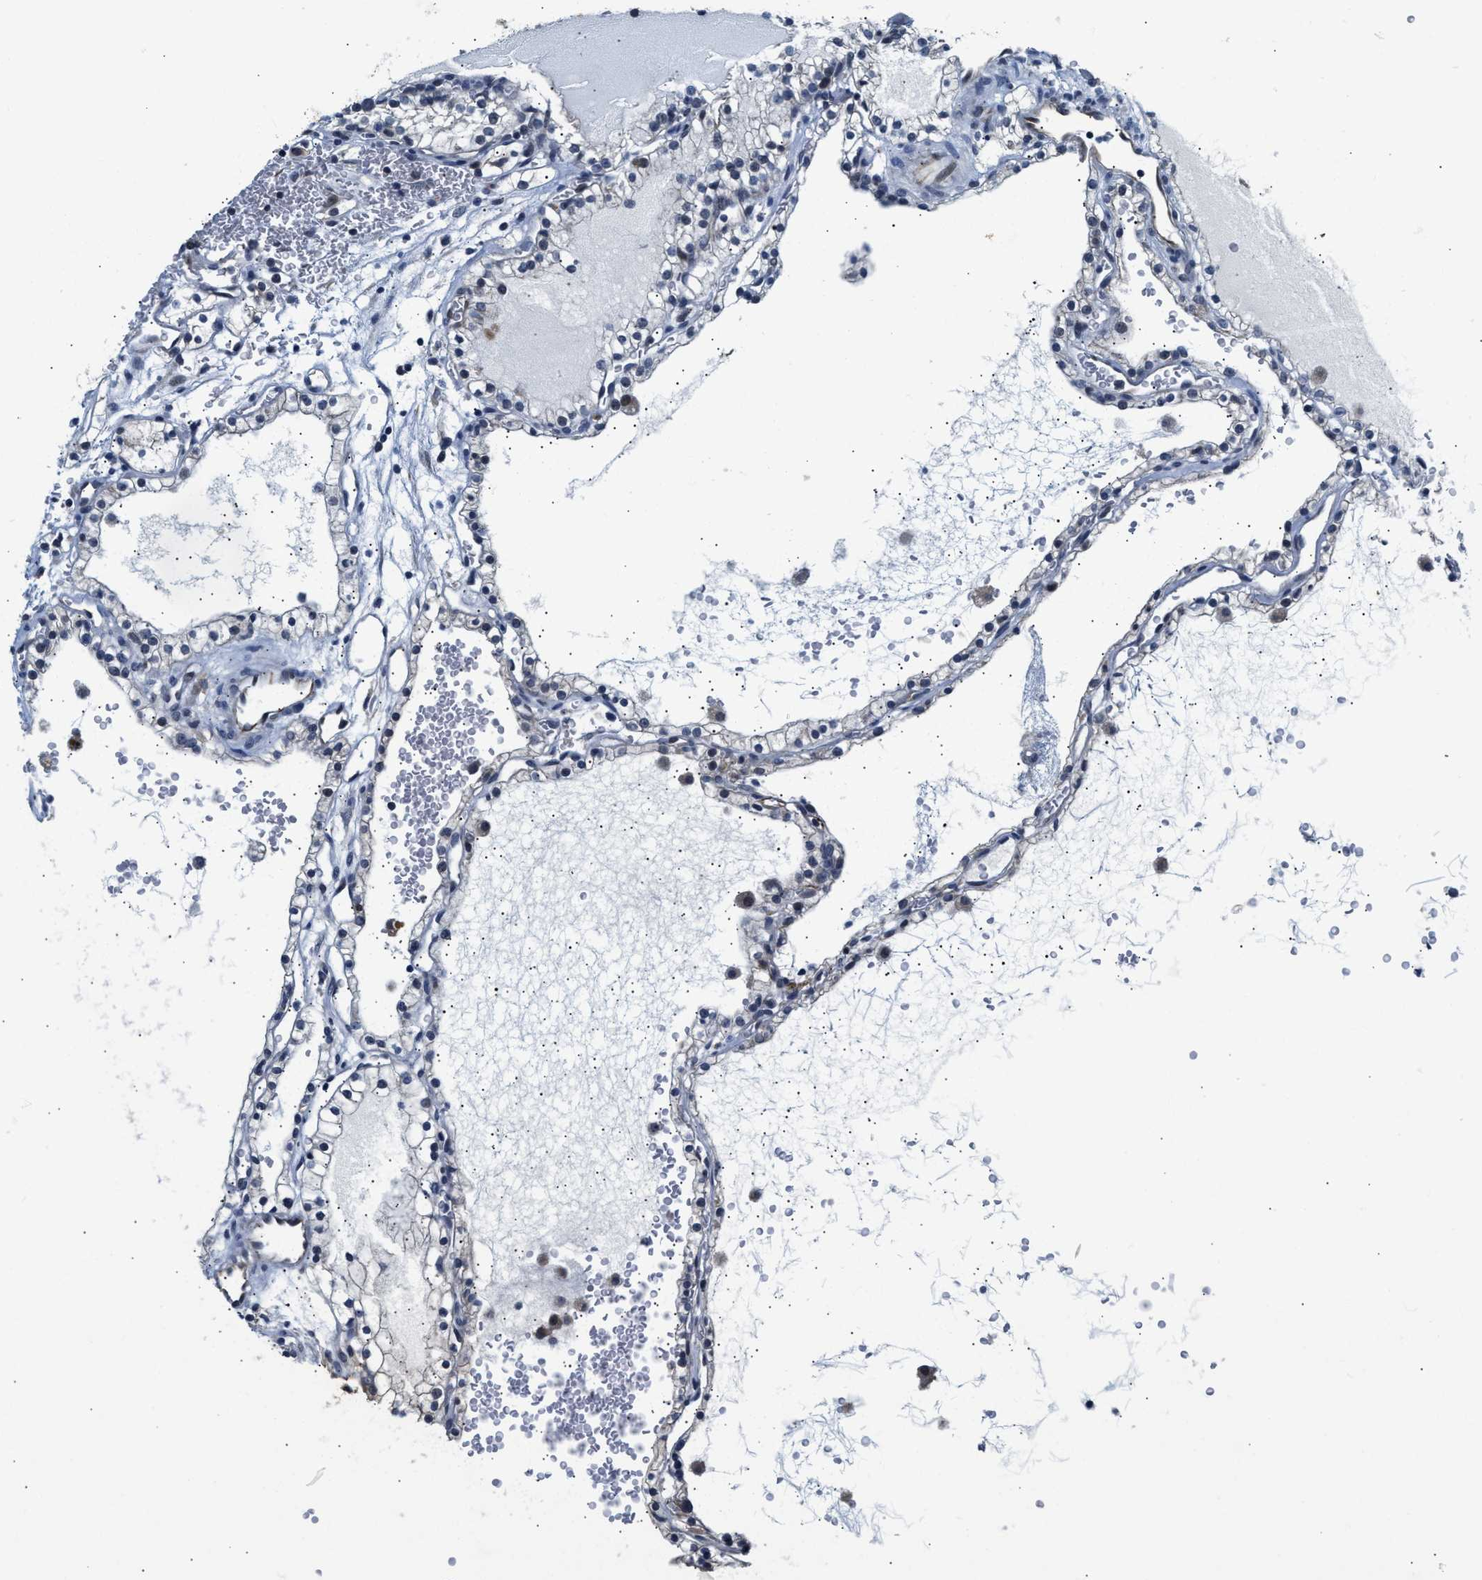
{"staining": {"intensity": "negative", "quantity": "none", "location": "none"}, "tissue": "renal cancer", "cell_type": "Tumor cells", "image_type": "cancer", "snomed": [{"axis": "morphology", "description": "Adenocarcinoma, NOS"}, {"axis": "topography", "description": "Kidney"}], "caption": "This is an immunohistochemistry histopathology image of renal cancer (adenocarcinoma). There is no staining in tumor cells.", "gene": "PPM1H", "patient": {"sex": "female", "age": 41}}